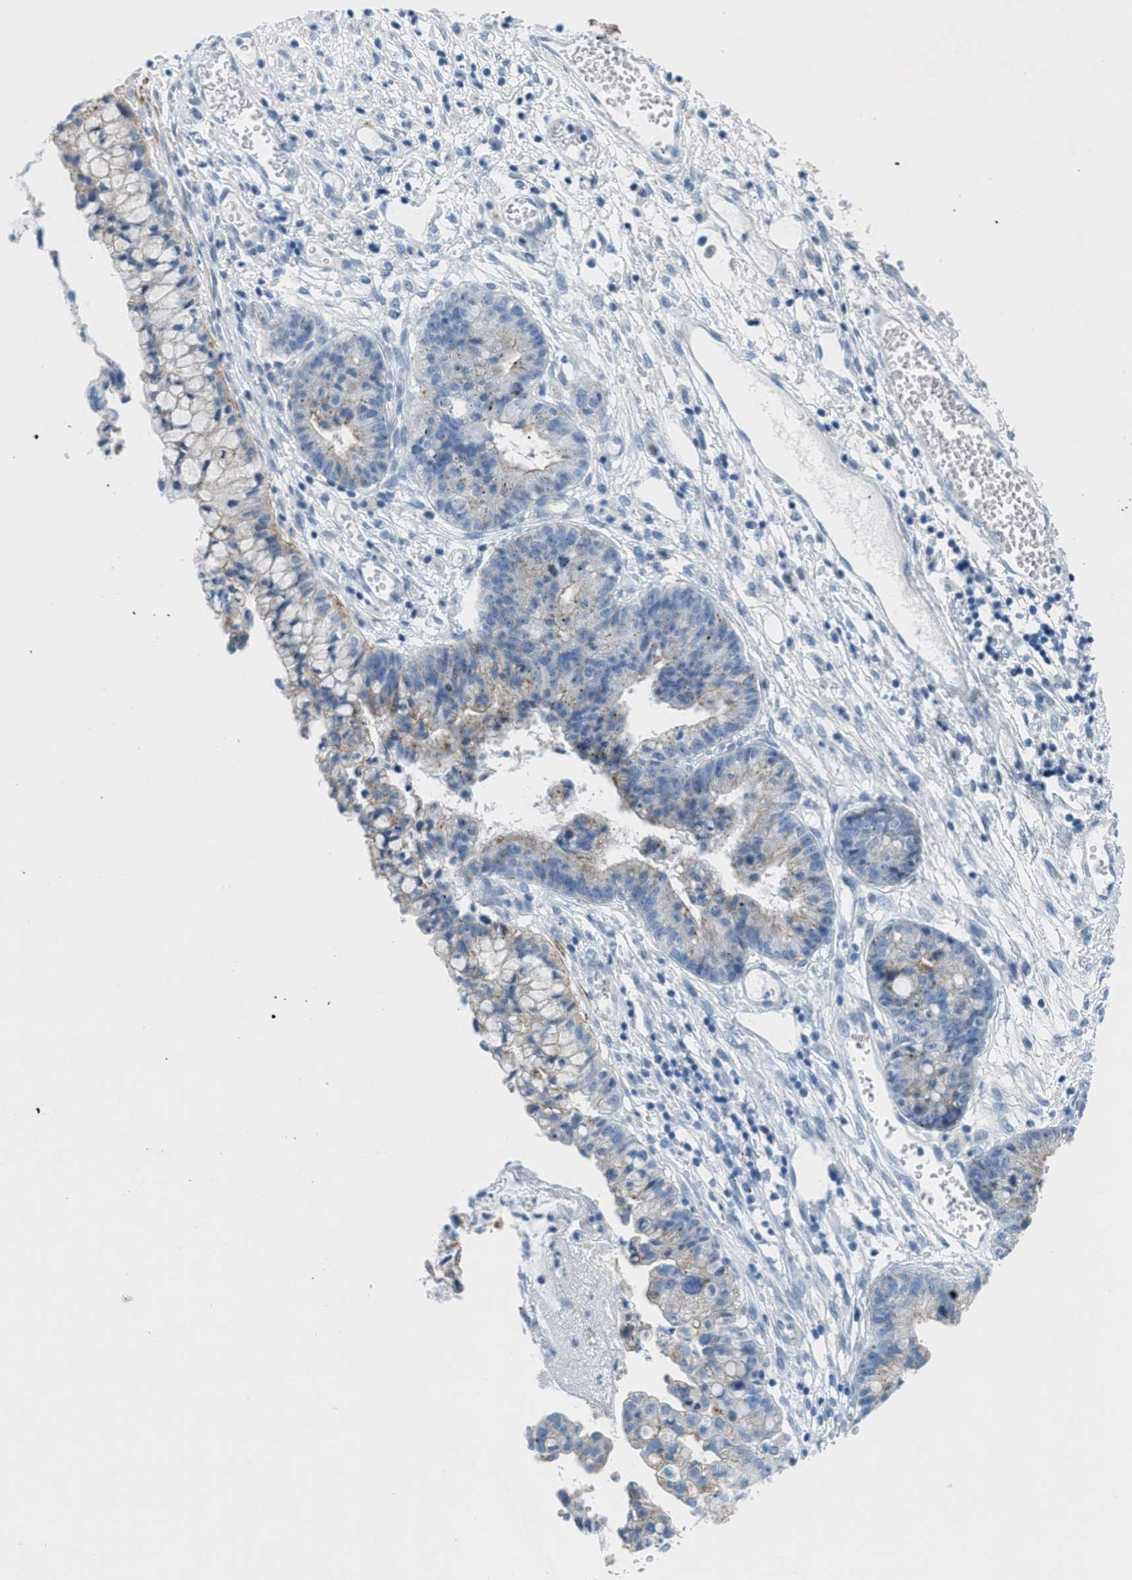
{"staining": {"intensity": "weak", "quantity": ">75%", "location": "cytoplasmic/membranous"}, "tissue": "cervical cancer", "cell_type": "Tumor cells", "image_type": "cancer", "snomed": [{"axis": "morphology", "description": "Adenocarcinoma, NOS"}, {"axis": "topography", "description": "Cervix"}], "caption": "Cervical cancer (adenocarcinoma) stained with a protein marker displays weak staining in tumor cells.", "gene": "MFSD13A", "patient": {"sex": "female", "age": 44}}